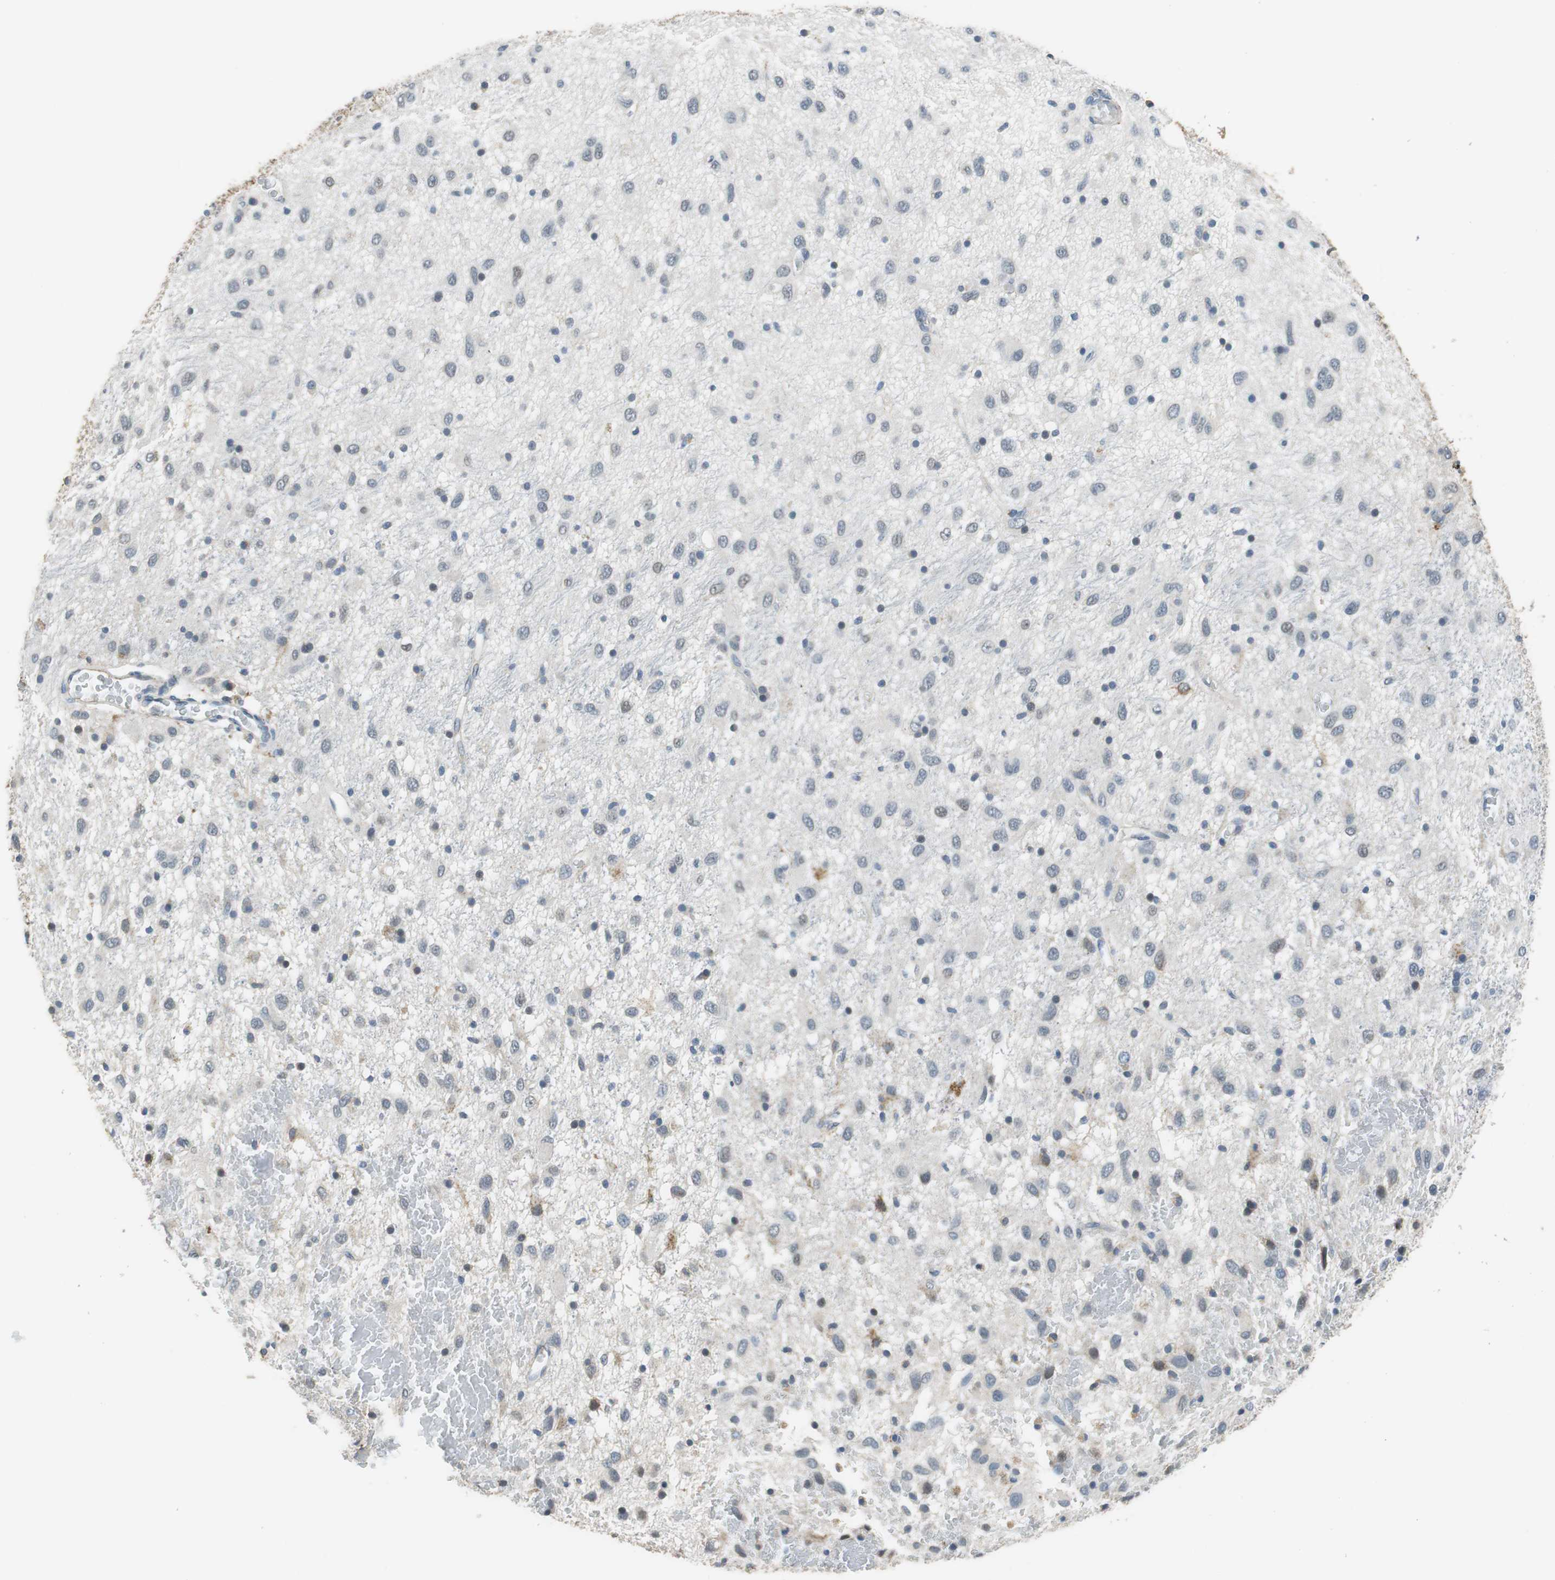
{"staining": {"intensity": "weak", "quantity": "25%-75%", "location": "cytoplasmic/membranous,nuclear"}, "tissue": "glioma", "cell_type": "Tumor cells", "image_type": "cancer", "snomed": [{"axis": "morphology", "description": "Glioma, malignant, Low grade"}, {"axis": "topography", "description": "Brain"}], "caption": "Protein staining of low-grade glioma (malignant) tissue demonstrates weak cytoplasmic/membranous and nuclear positivity in approximately 25%-75% of tumor cells. The staining is performed using DAB (3,3'-diaminobenzidine) brown chromogen to label protein expression. The nuclei are counter-stained blue using hematoxylin.", "gene": "ALDH4A1", "patient": {"sex": "male", "age": 77}}